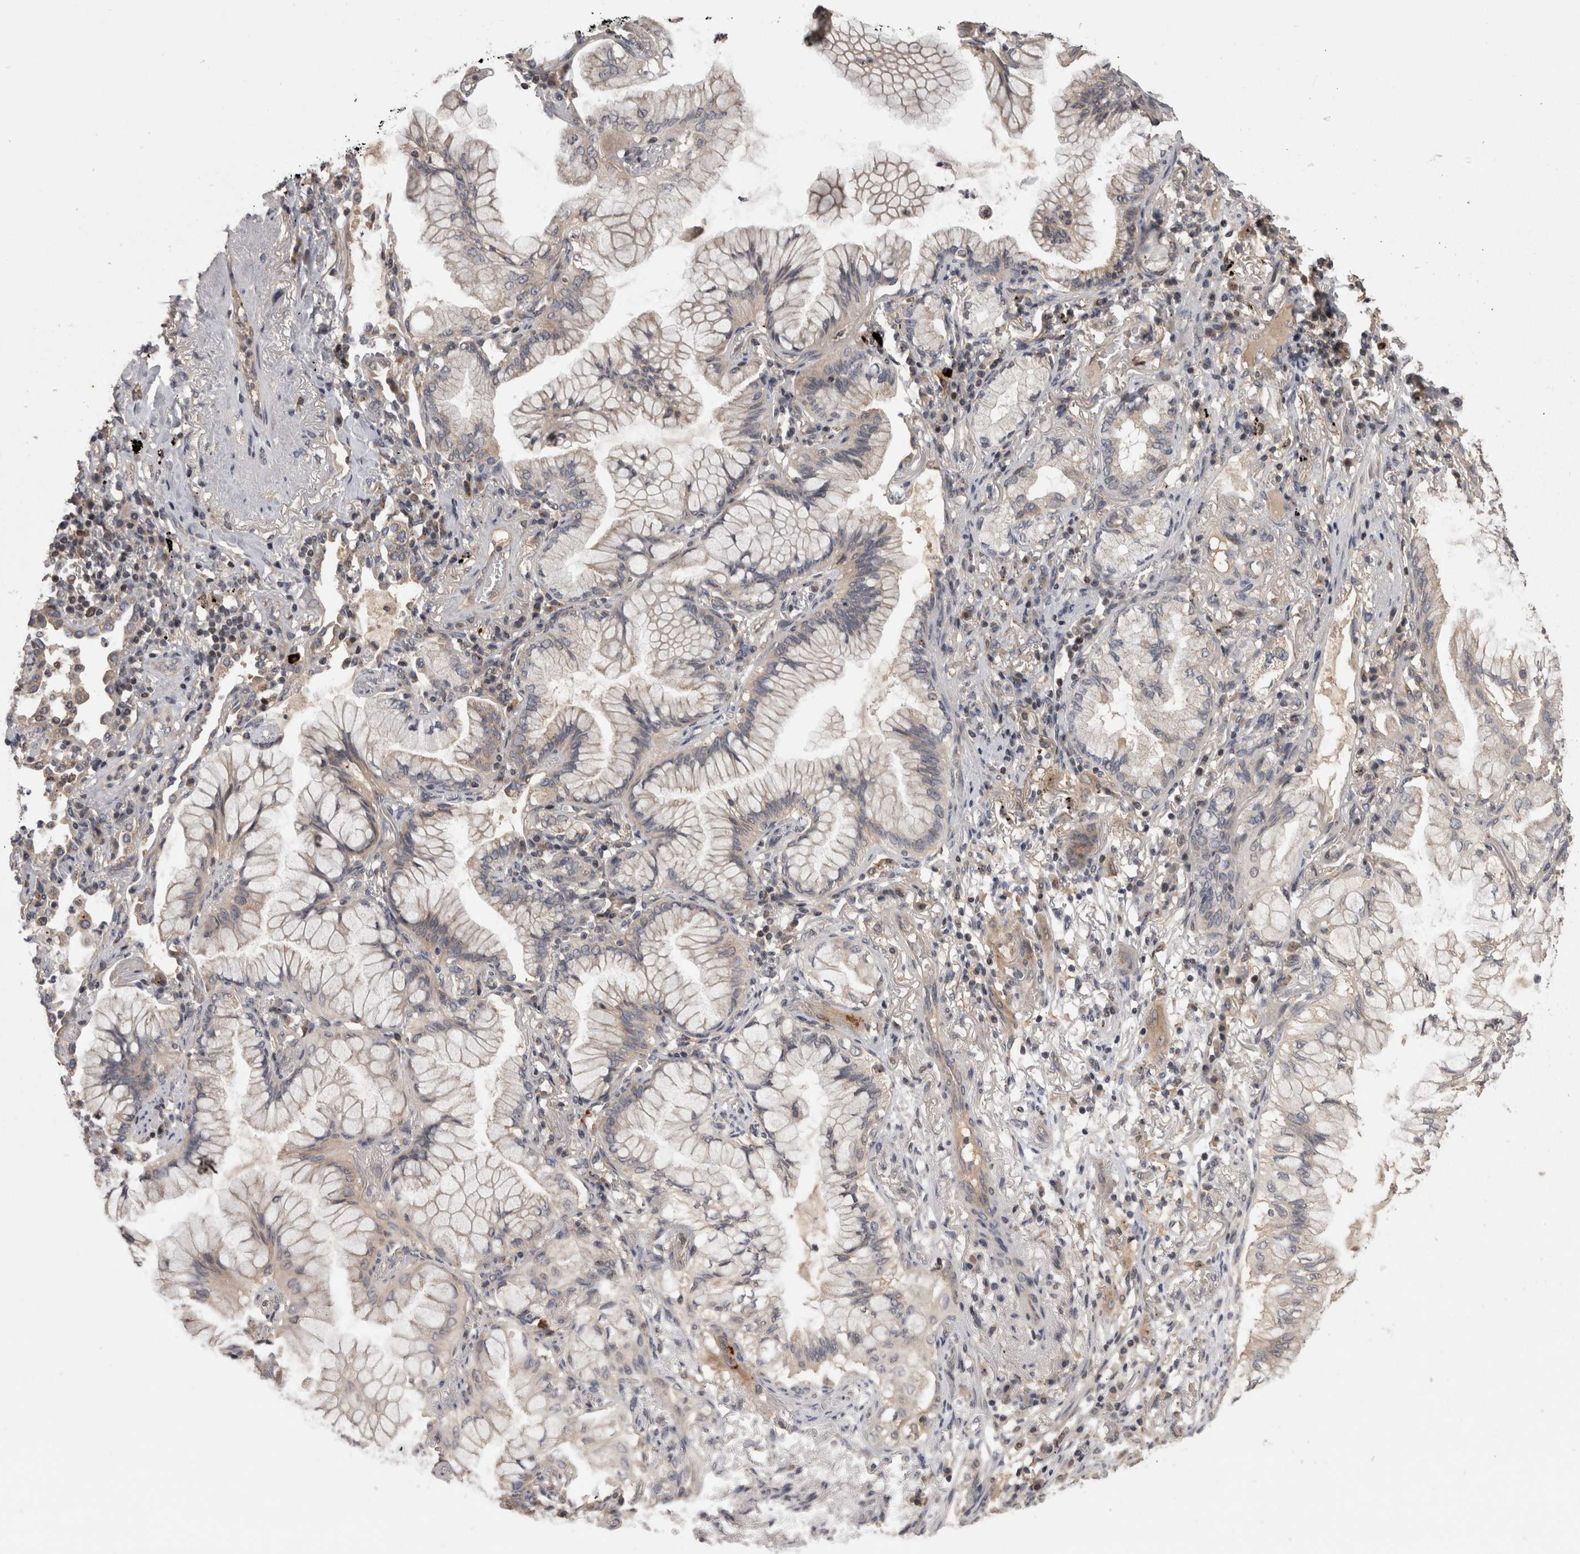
{"staining": {"intensity": "weak", "quantity": "<25%", "location": "cytoplasmic/membranous"}, "tissue": "lung cancer", "cell_type": "Tumor cells", "image_type": "cancer", "snomed": [{"axis": "morphology", "description": "Adenocarcinoma, NOS"}, {"axis": "topography", "description": "Lung"}], "caption": "This micrograph is of lung adenocarcinoma stained with immunohistochemistry (IHC) to label a protein in brown with the nuclei are counter-stained blue. There is no positivity in tumor cells.", "gene": "PCM1", "patient": {"sex": "female", "age": 70}}